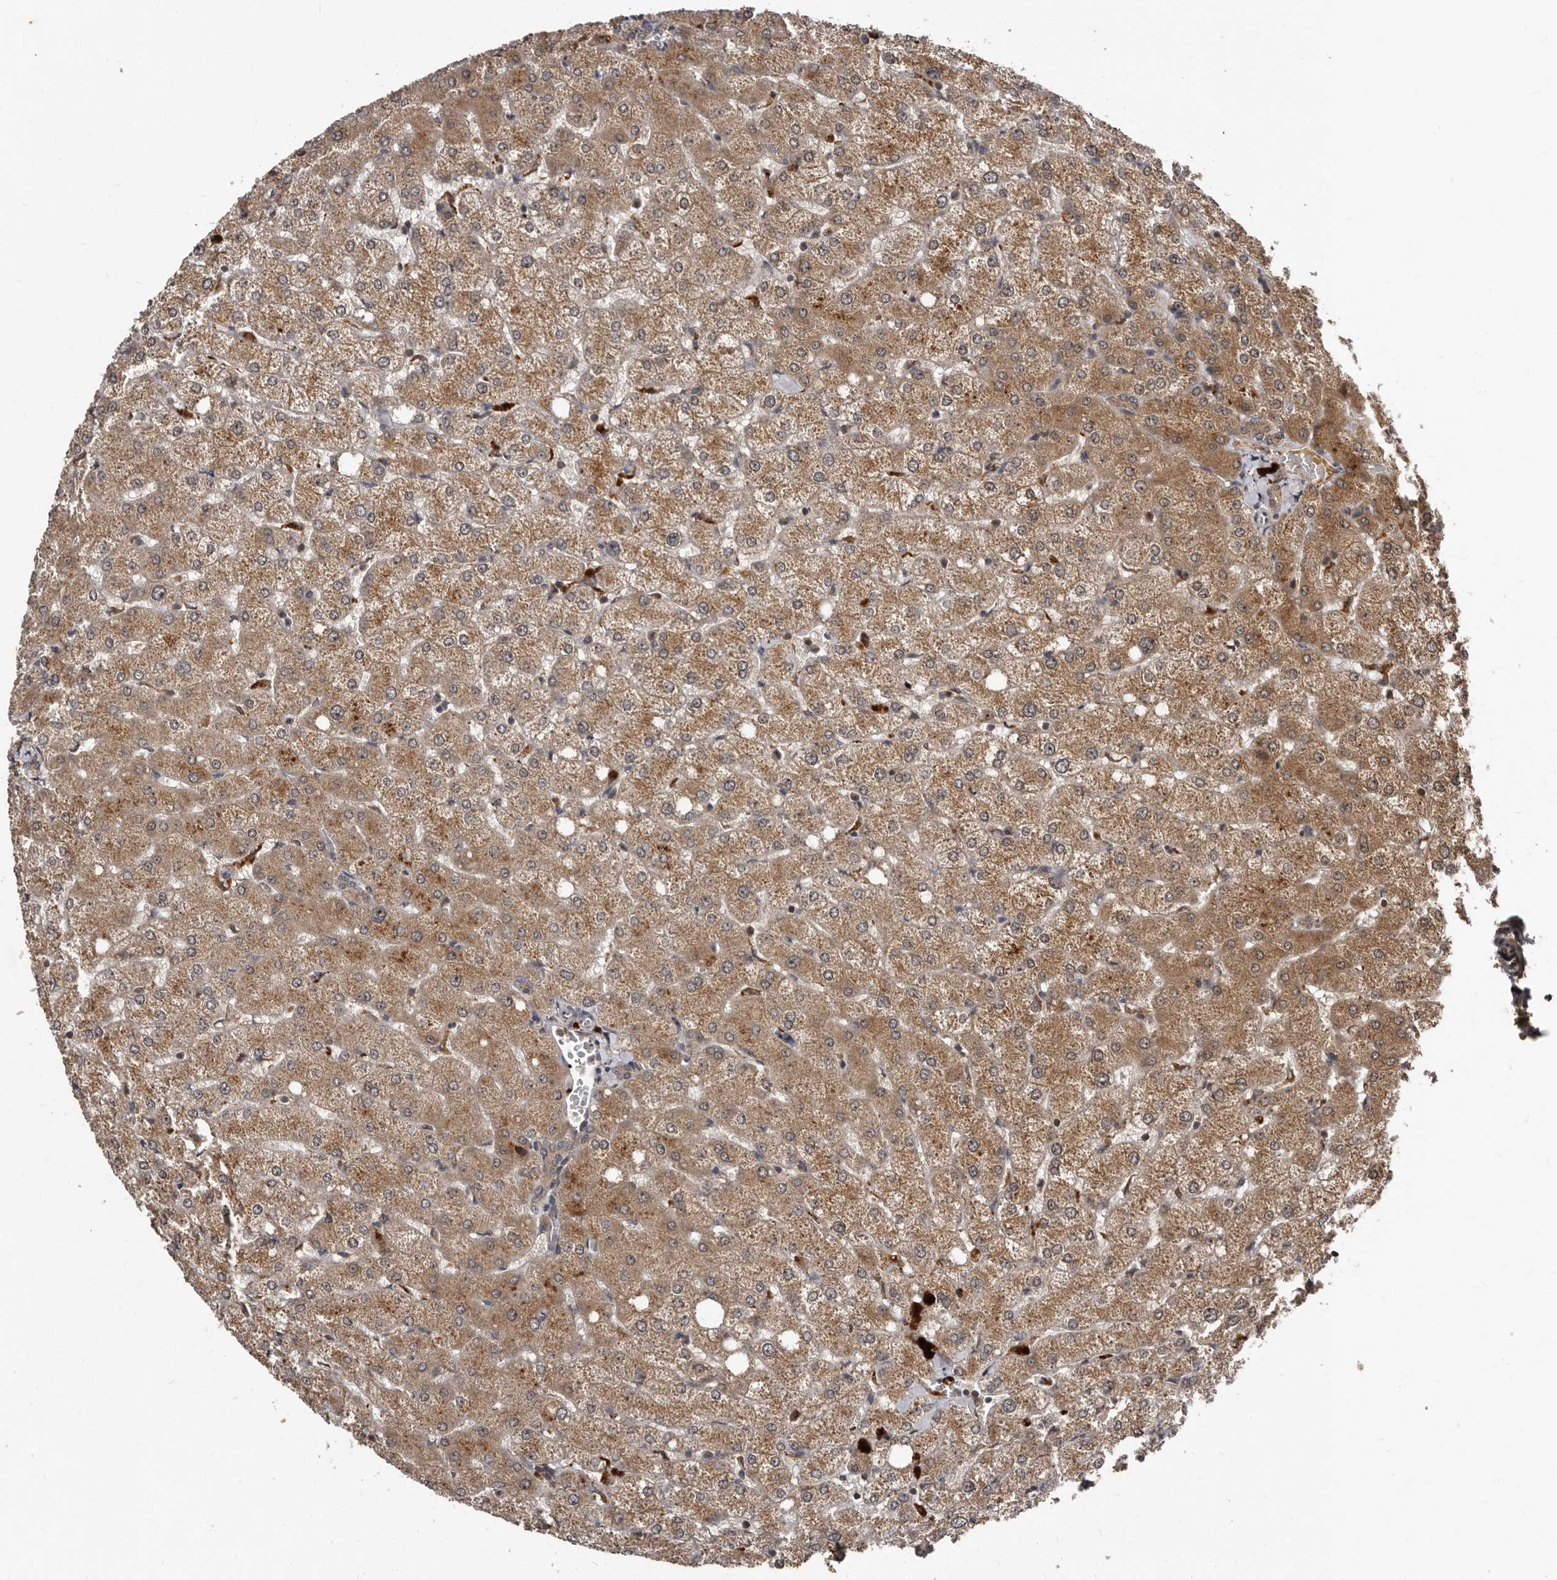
{"staining": {"intensity": "weak", "quantity": ">75%", "location": "cytoplasmic/membranous"}, "tissue": "liver", "cell_type": "Cholangiocytes", "image_type": "normal", "snomed": [{"axis": "morphology", "description": "Normal tissue, NOS"}, {"axis": "topography", "description": "Liver"}], "caption": "A brown stain highlights weak cytoplasmic/membranous positivity of a protein in cholangiocytes of unremarkable liver.", "gene": "PMVK", "patient": {"sex": "female", "age": 54}}